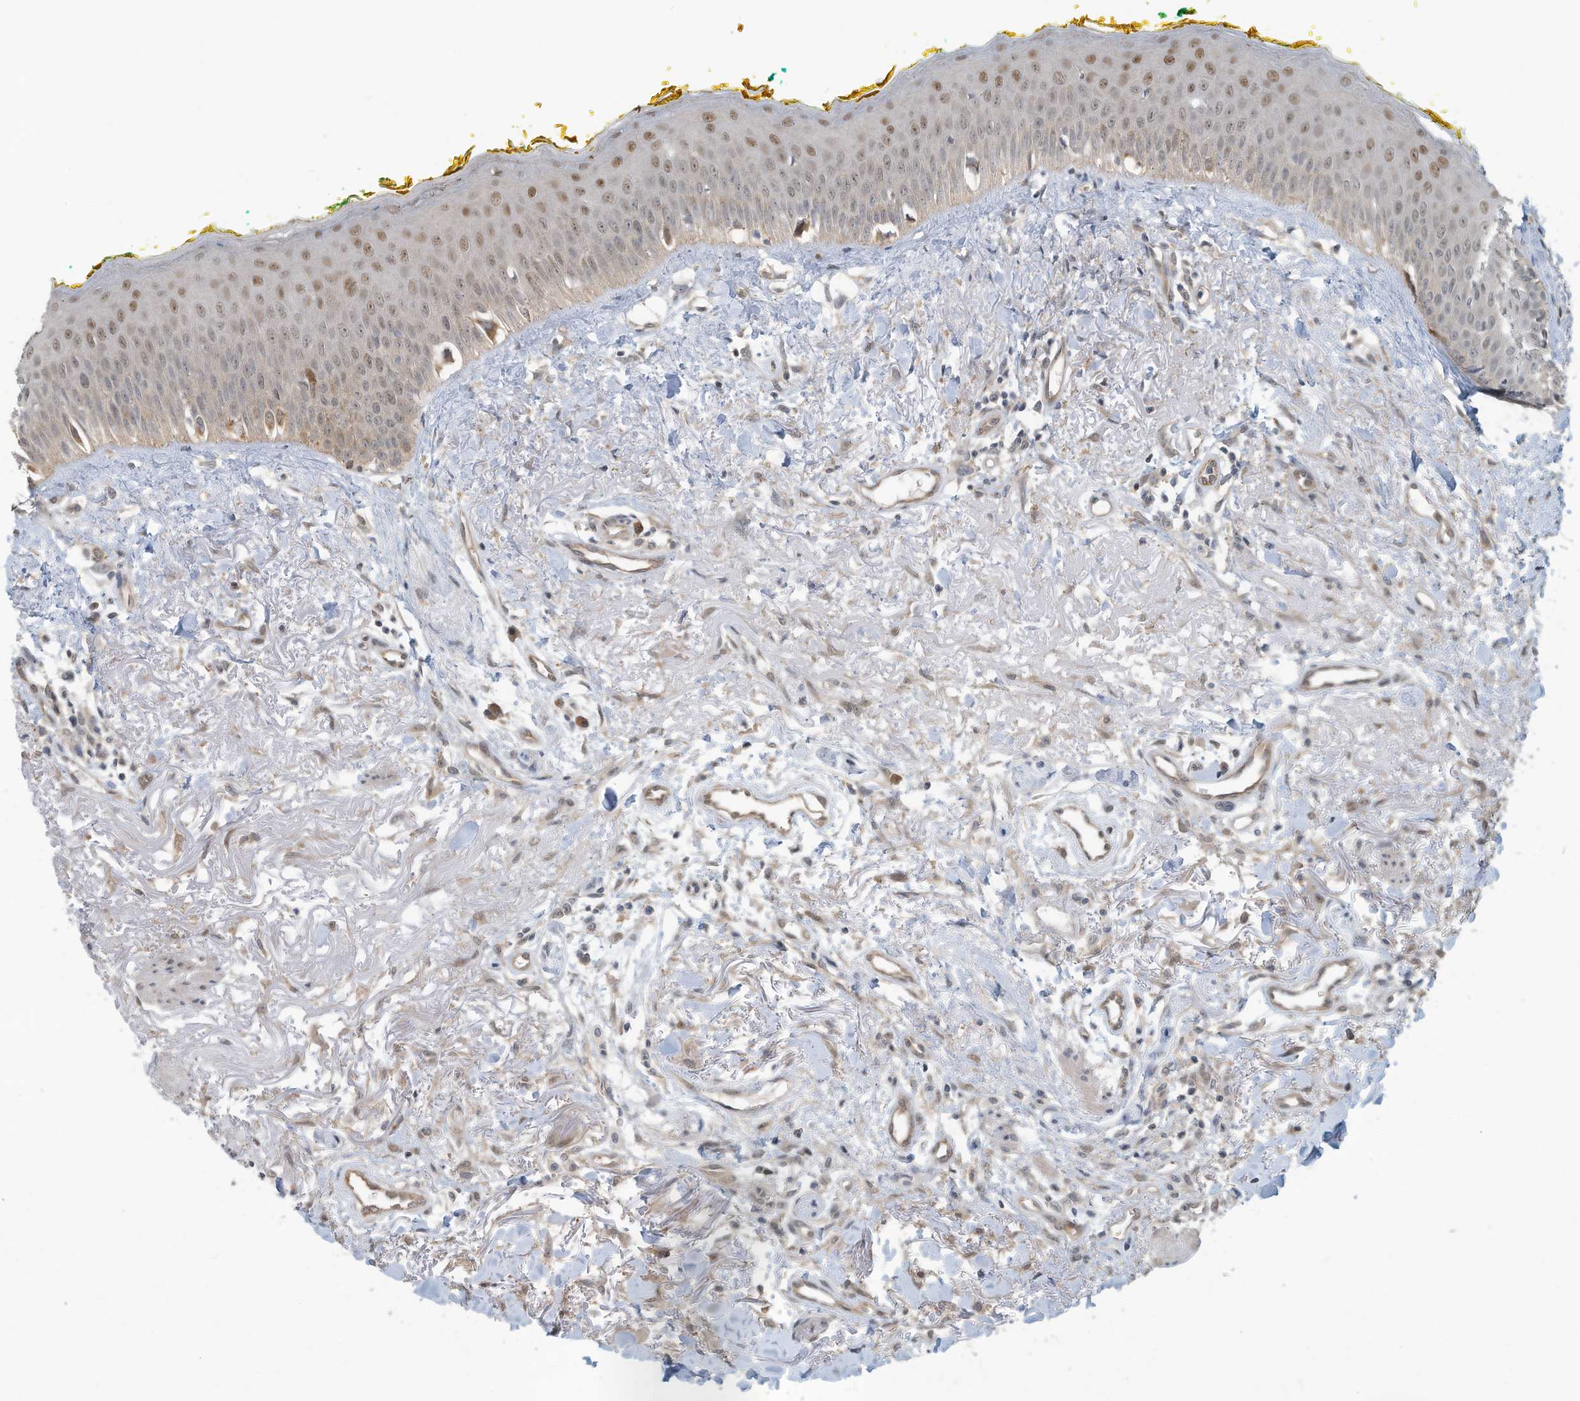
{"staining": {"intensity": "moderate", "quantity": "<25%", "location": "nuclear"}, "tissue": "oral mucosa", "cell_type": "Squamous epithelial cells", "image_type": "normal", "snomed": [{"axis": "morphology", "description": "Normal tissue, NOS"}, {"axis": "topography", "description": "Oral tissue"}], "caption": "IHC staining of benign oral mucosa, which displays low levels of moderate nuclear expression in about <25% of squamous epithelial cells indicating moderate nuclear protein staining. The staining was performed using DAB (3,3'-diaminobenzidine) (brown) for protein detection and nuclei were counterstained in hematoxylin (blue).", "gene": "ERI2", "patient": {"sex": "female", "age": 70}}